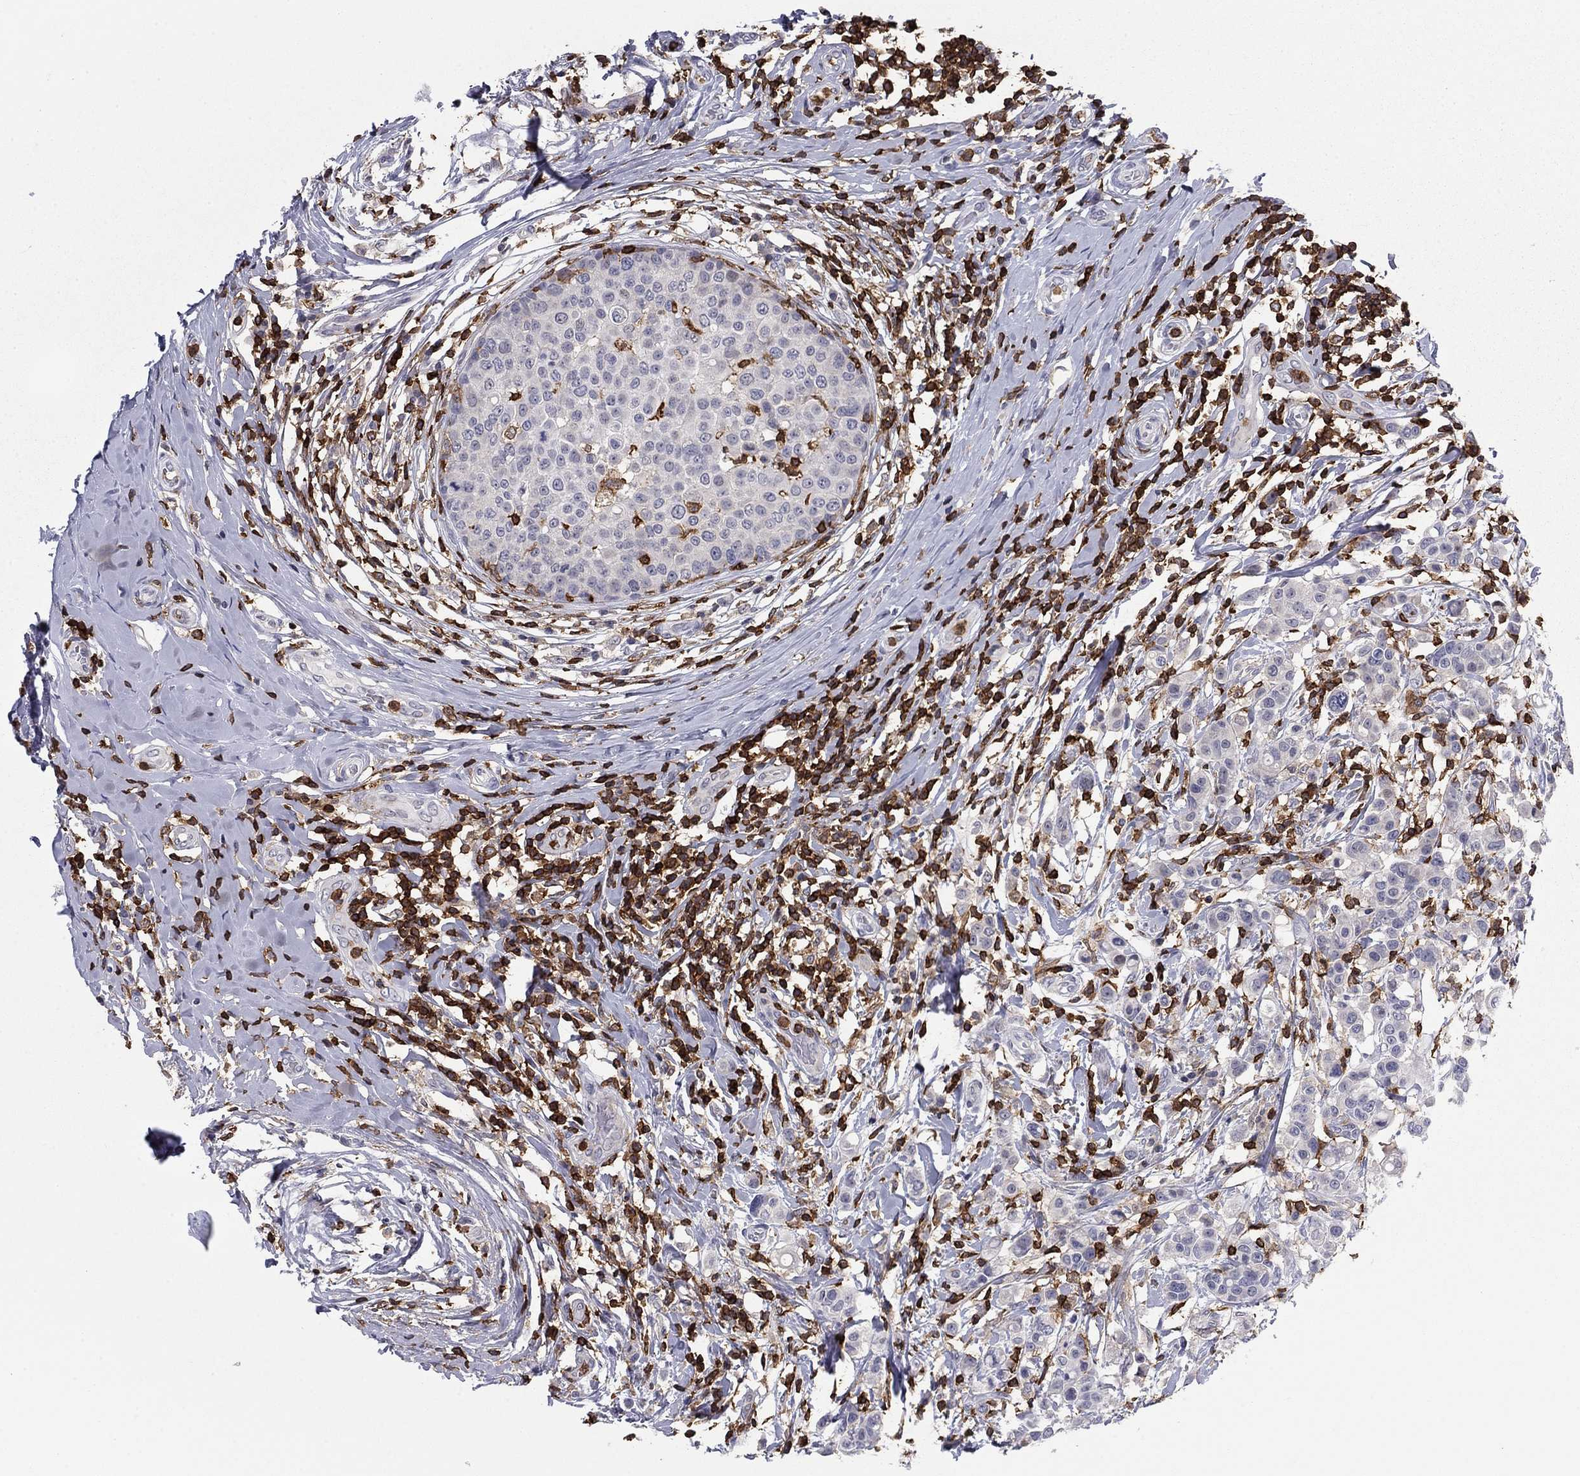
{"staining": {"intensity": "negative", "quantity": "none", "location": "none"}, "tissue": "breast cancer", "cell_type": "Tumor cells", "image_type": "cancer", "snomed": [{"axis": "morphology", "description": "Duct carcinoma"}, {"axis": "topography", "description": "Breast"}], "caption": "IHC image of infiltrating ductal carcinoma (breast) stained for a protein (brown), which shows no staining in tumor cells.", "gene": "ARHGAP27", "patient": {"sex": "female", "age": 27}}